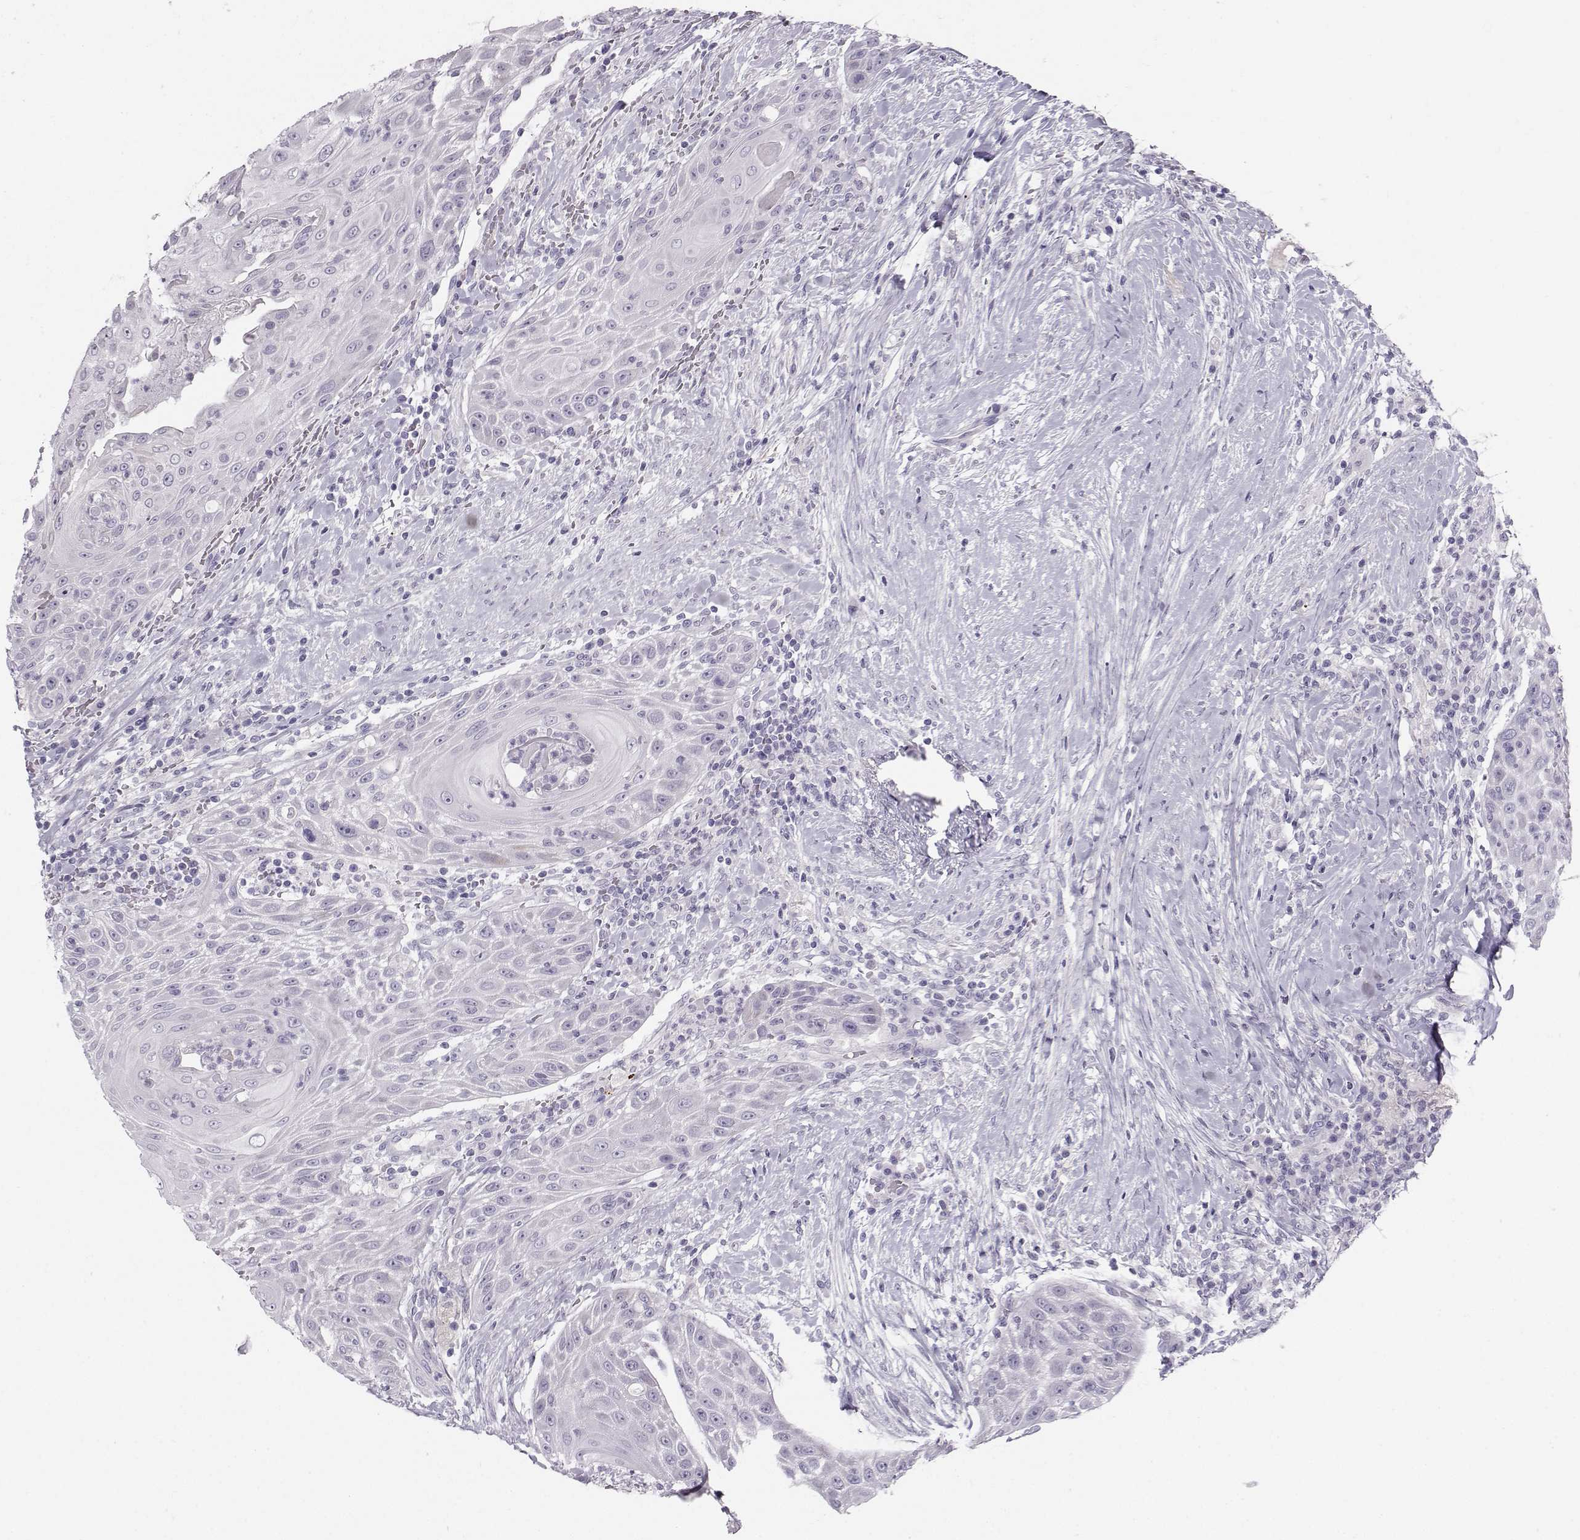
{"staining": {"intensity": "negative", "quantity": "none", "location": "none"}, "tissue": "head and neck cancer", "cell_type": "Tumor cells", "image_type": "cancer", "snomed": [{"axis": "morphology", "description": "Squamous cell carcinoma, NOS"}, {"axis": "topography", "description": "Head-Neck"}], "caption": "The photomicrograph demonstrates no significant positivity in tumor cells of head and neck cancer.", "gene": "CASR", "patient": {"sex": "male", "age": 69}}